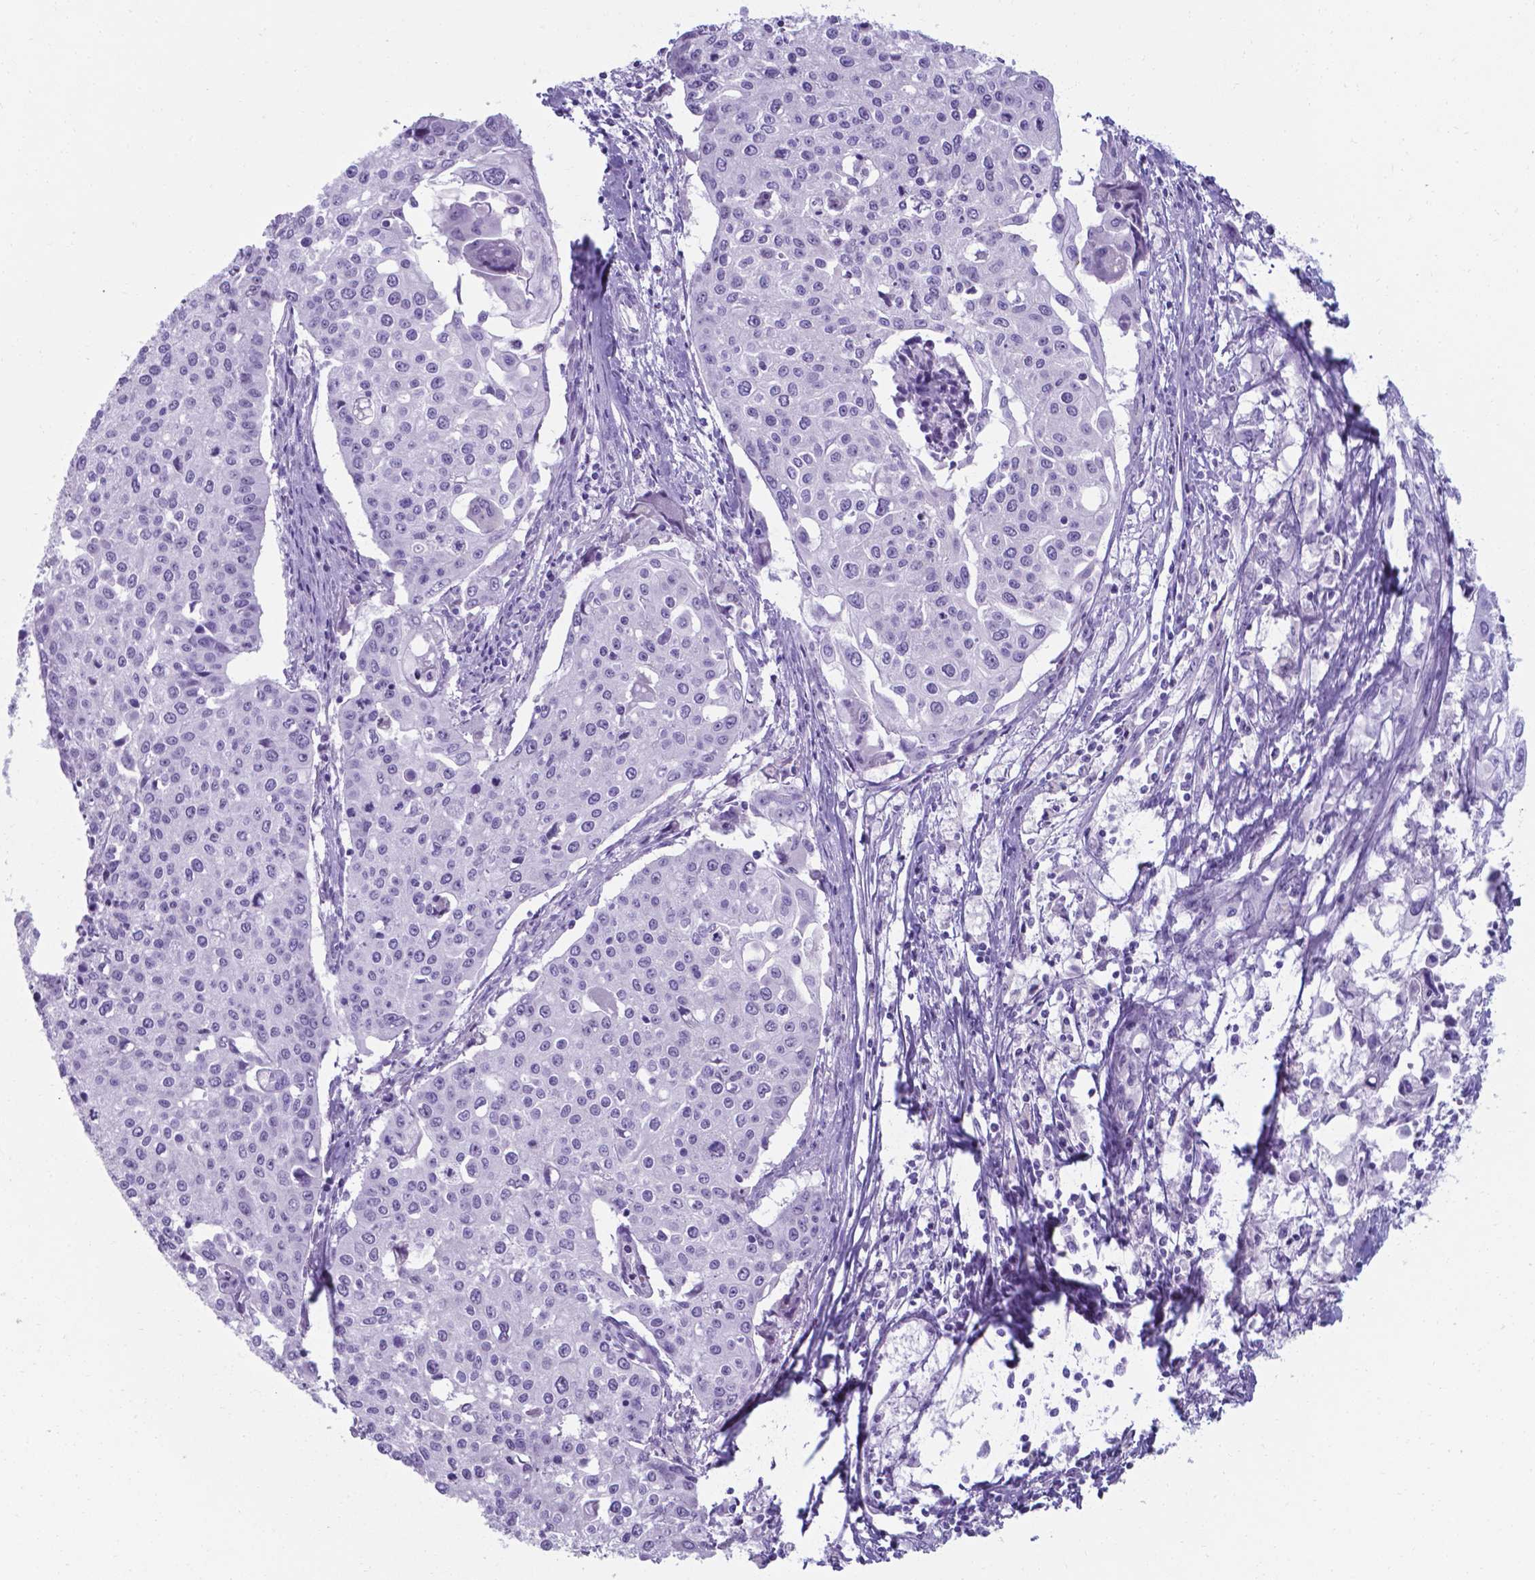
{"staining": {"intensity": "negative", "quantity": "none", "location": "none"}, "tissue": "cervical cancer", "cell_type": "Tumor cells", "image_type": "cancer", "snomed": [{"axis": "morphology", "description": "Squamous cell carcinoma, NOS"}, {"axis": "topography", "description": "Cervix"}], "caption": "Photomicrograph shows no protein expression in tumor cells of cervical squamous cell carcinoma tissue. (Brightfield microscopy of DAB immunohistochemistry (IHC) at high magnification).", "gene": "AP5B1", "patient": {"sex": "female", "age": 38}}